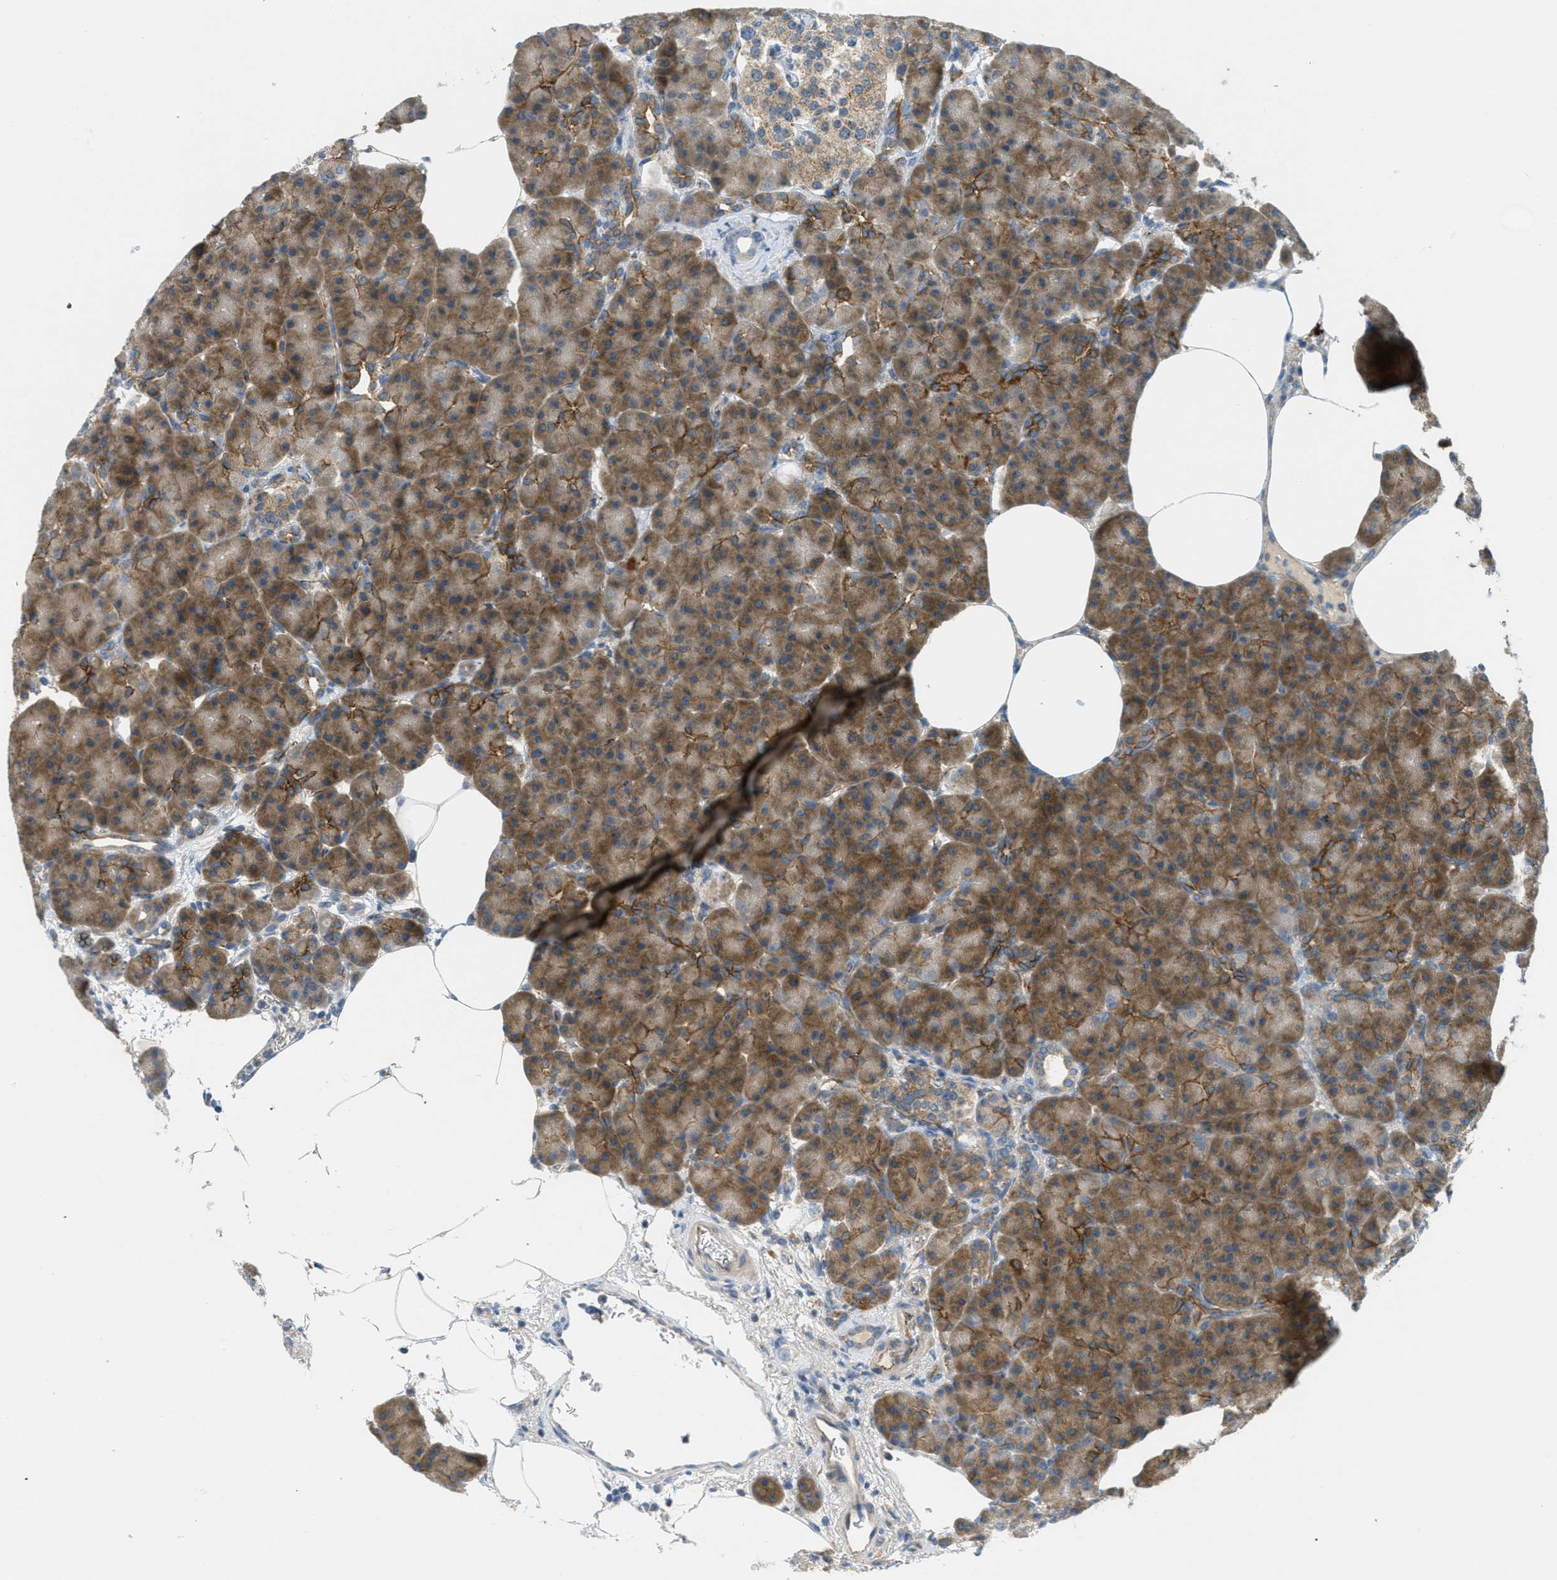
{"staining": {"intensity": "moderate", "quantity": ">75%", "location": "cytoplasmic/membranous"}, "tissue": "pancreas", "cell_type": "Exocrine glandular cells", "image_type": "normal", "snomed": [{"axis": "morphology", "description": "Normal tissue, NOS"}, {"axis": "topography", "description": "Pancreas"}], "caption": "Immunohistochemistry image of unremarkable pancreas stained for a protein (brown), which exhibits medium levels of moderate cytoplasmic/membranous staining in about >75% of exocrine glandular cells.", "gene": "JCAD", "patient": {"sex": "female", "age": 70}}